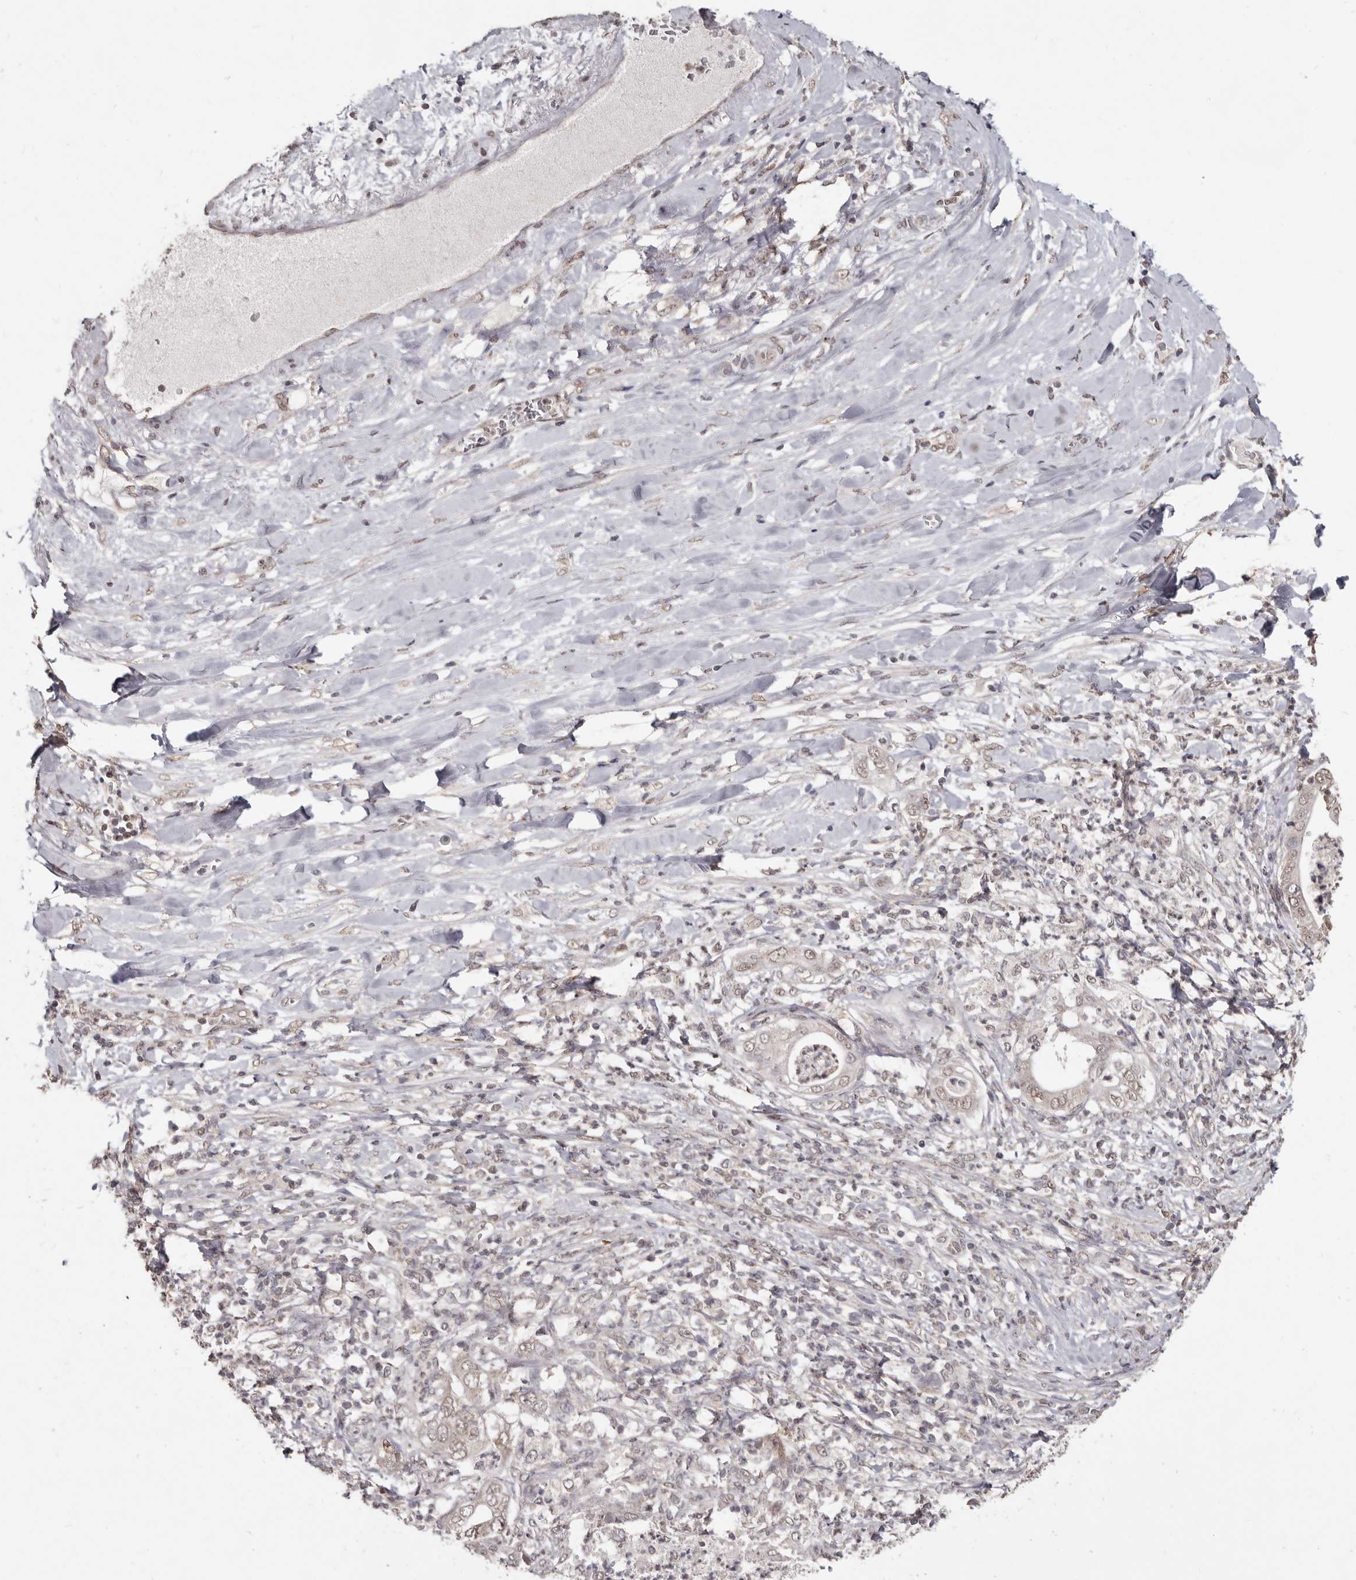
{"staining": {"intensity": "weak", "quantity": ">75%", "location": "nuclear"}, "tissue": "pancreatic cancer", "cell_type": "Tumor cells", "image_type": "cancer", "snomed": [{"axis": "morphology", "description": "Adenocarcinoma, NOS"}, {"axis": "topography", "description": "Pancreas"}], "caption": "DAB (3,3'-diaminobenzidine) immunohistochemical staining of pancreatic adenocarcinoma reveals weak nuclear protein staining in approximately >75% of tumor cells. The staining was performed using DAB (3,3'-diaminobenzidine) to visualize the protein expression in brown, while the nuclei were stained in blue with hematoxylin (Magnification: 20x).", "gene": "LINGO2", "patient": {"sex": "female", "age": 78}}